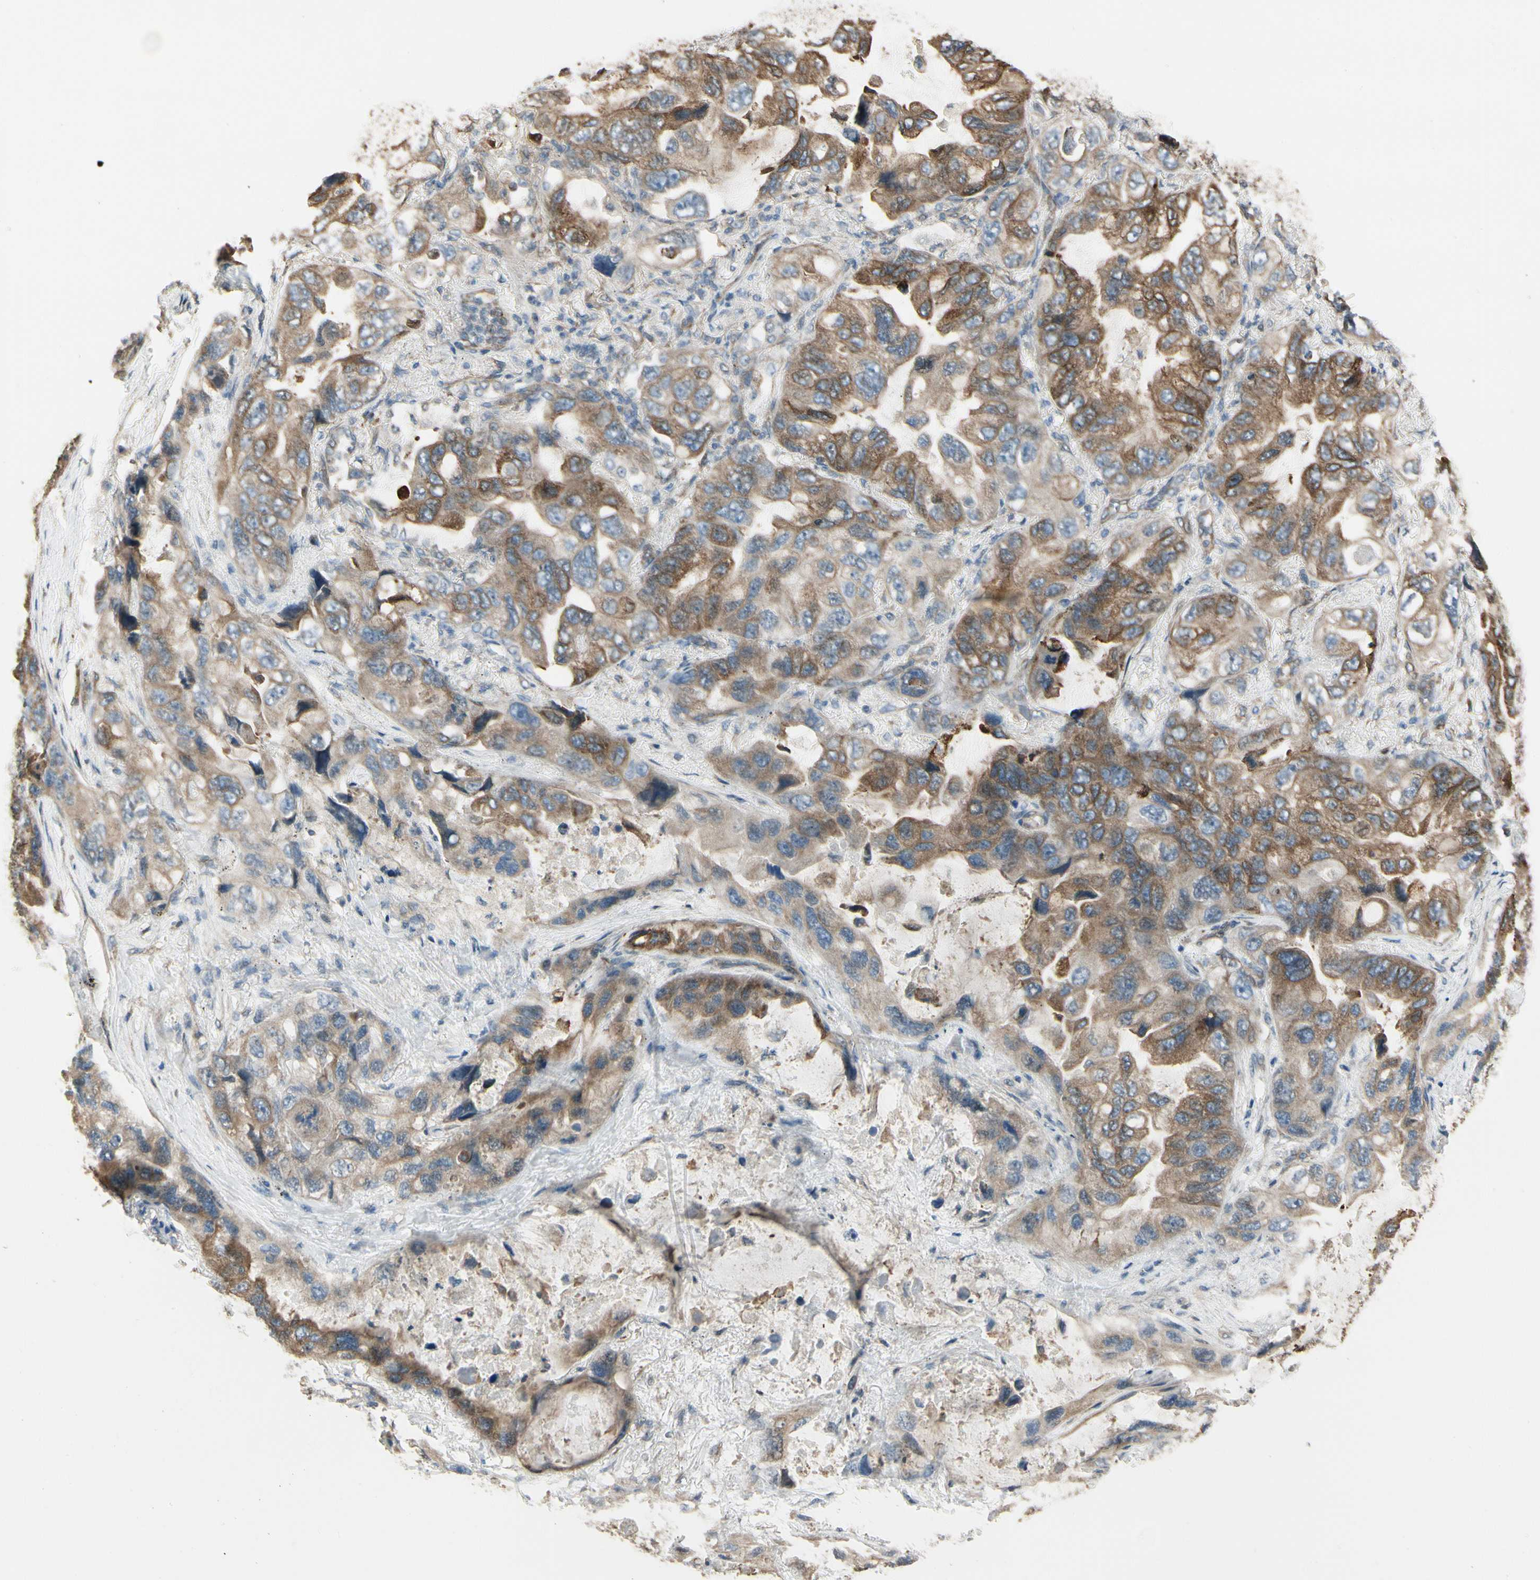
{"staining": {"intensity": "moderate", "quantity": ">75%", "location": "cytoplasmic/membranous"}, "tissue": "lung cancer", "cell_type": "Tumor cells", "image_type": "cancer", "snomed": [{"axis": "morphology", "description": "Squamous cell carcinoma, NOS"}, {"axis": "topography", "description": "Lung"}], "caption": "Immunohistochemistry (IHC) histopathology image of neoplastic tissue: human lung cancer (squamous cell carcinoma) stained using immunohistochemistry (IHC) exhibits medium levels of moderate protein expression localized specifically in the cytoplasmic/membranous of tumor cells, appearing as a cytoplasmic/membranous brown color.", "gene": "NUCB2", "patient": {"sex": "female", "age": 73}}